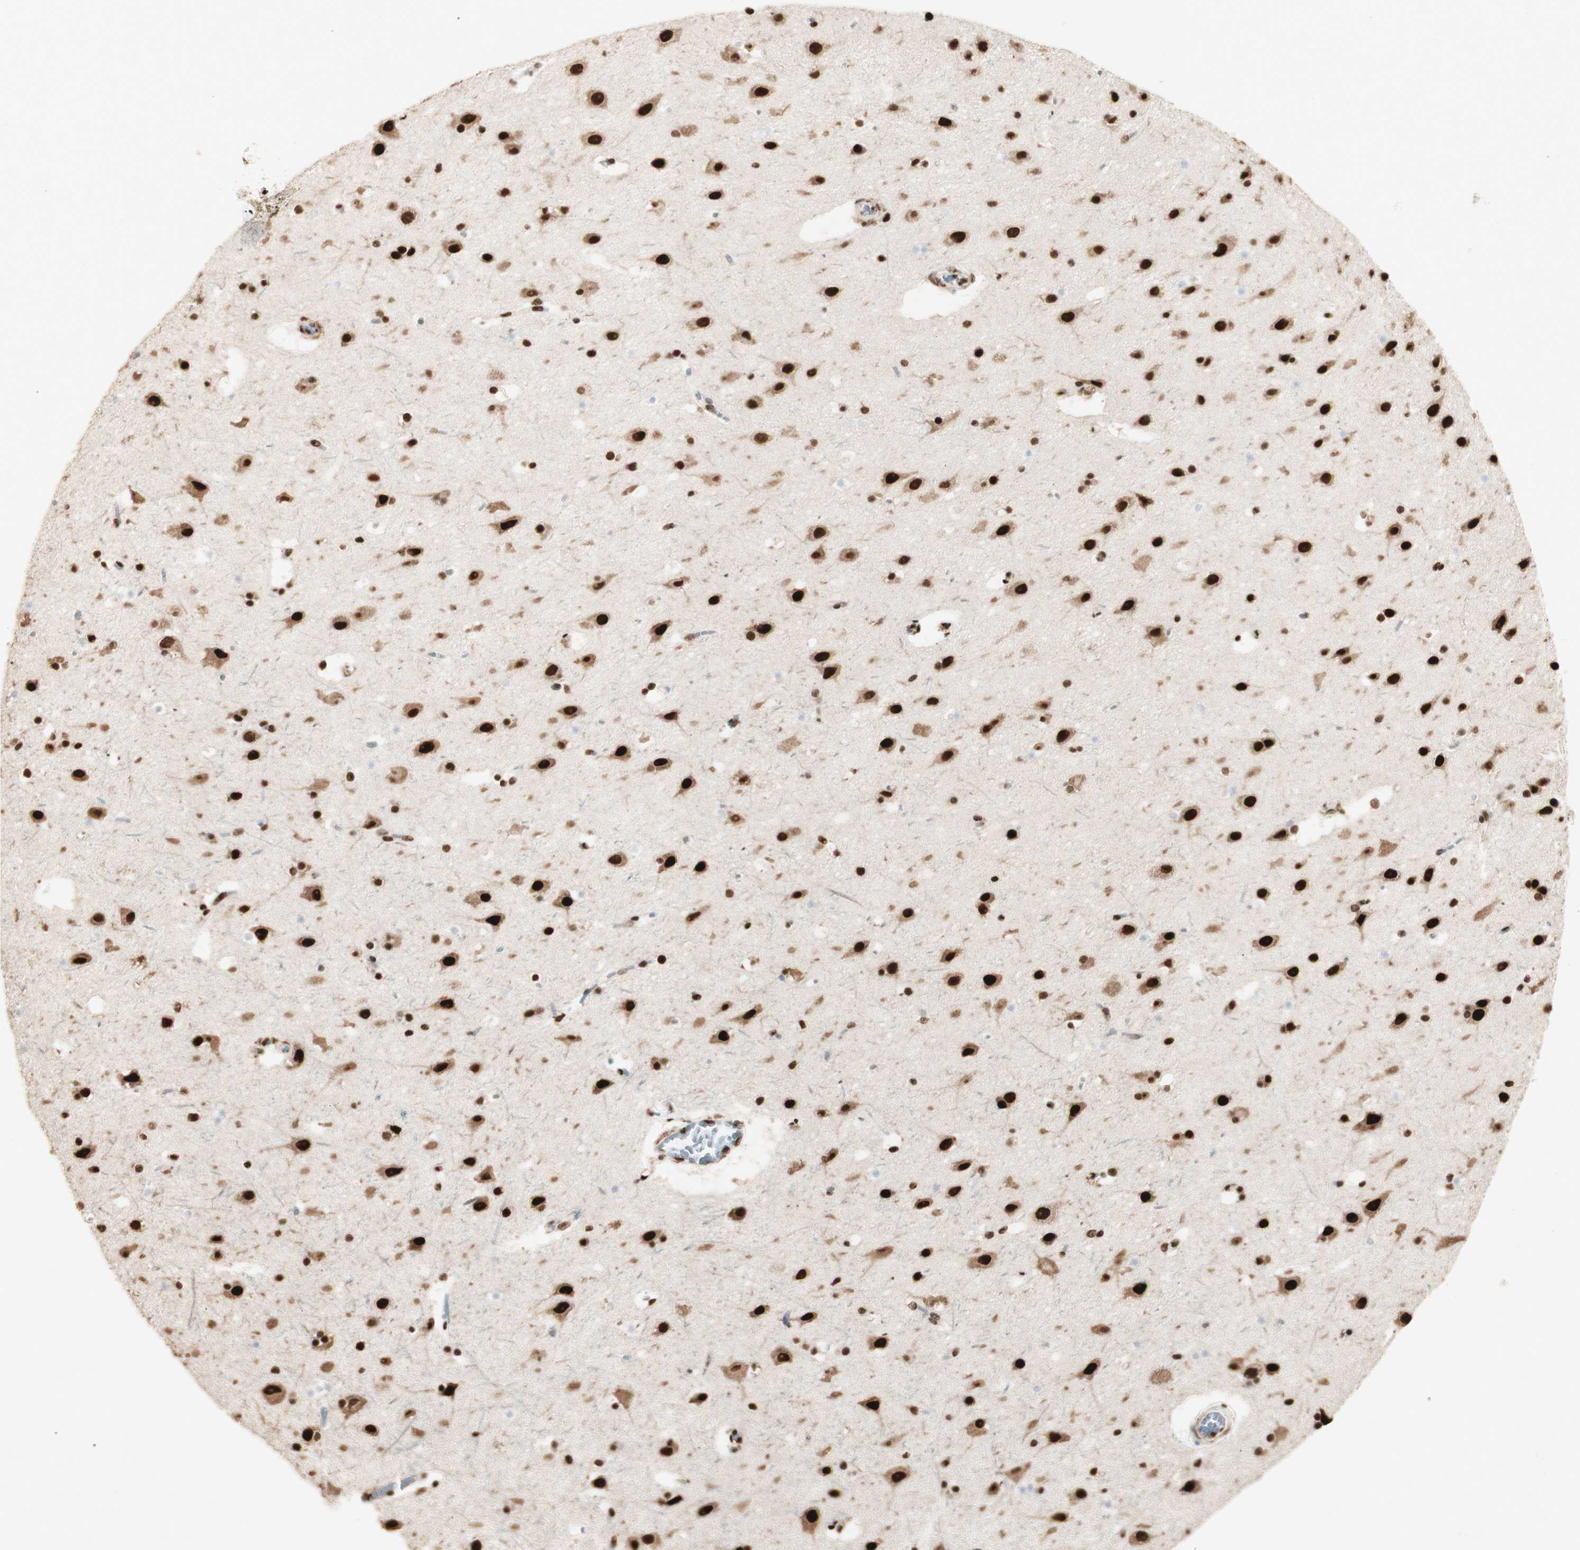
{"staining": {"intensity": "moderate", "quantity": ">75%", "location": "nuclear"}, "tissue": "cerebral cortex", "cell_type": "Endothelial cells", "image_type": "normal", "snomed": [{"axis": "morphology", "description": "Normal tissue, NOS"}, {"axis": "topography", "description": "Cerebral cortex"}], "caption": "High-magnification brightfield microscopy of unremarkable cerebral cortex stained with DAB (brown) and counterstained with hematoxylin (blue). endothelial cells exhibit moderate nuclear staining is present in approximately>75% of cells. Immunohistochemistry (ihc) stains the protein in brown and the nuclei are stained blue.", "gene": "HNRNPA2B1", "patient": {"sex": "male", "age": 45}}